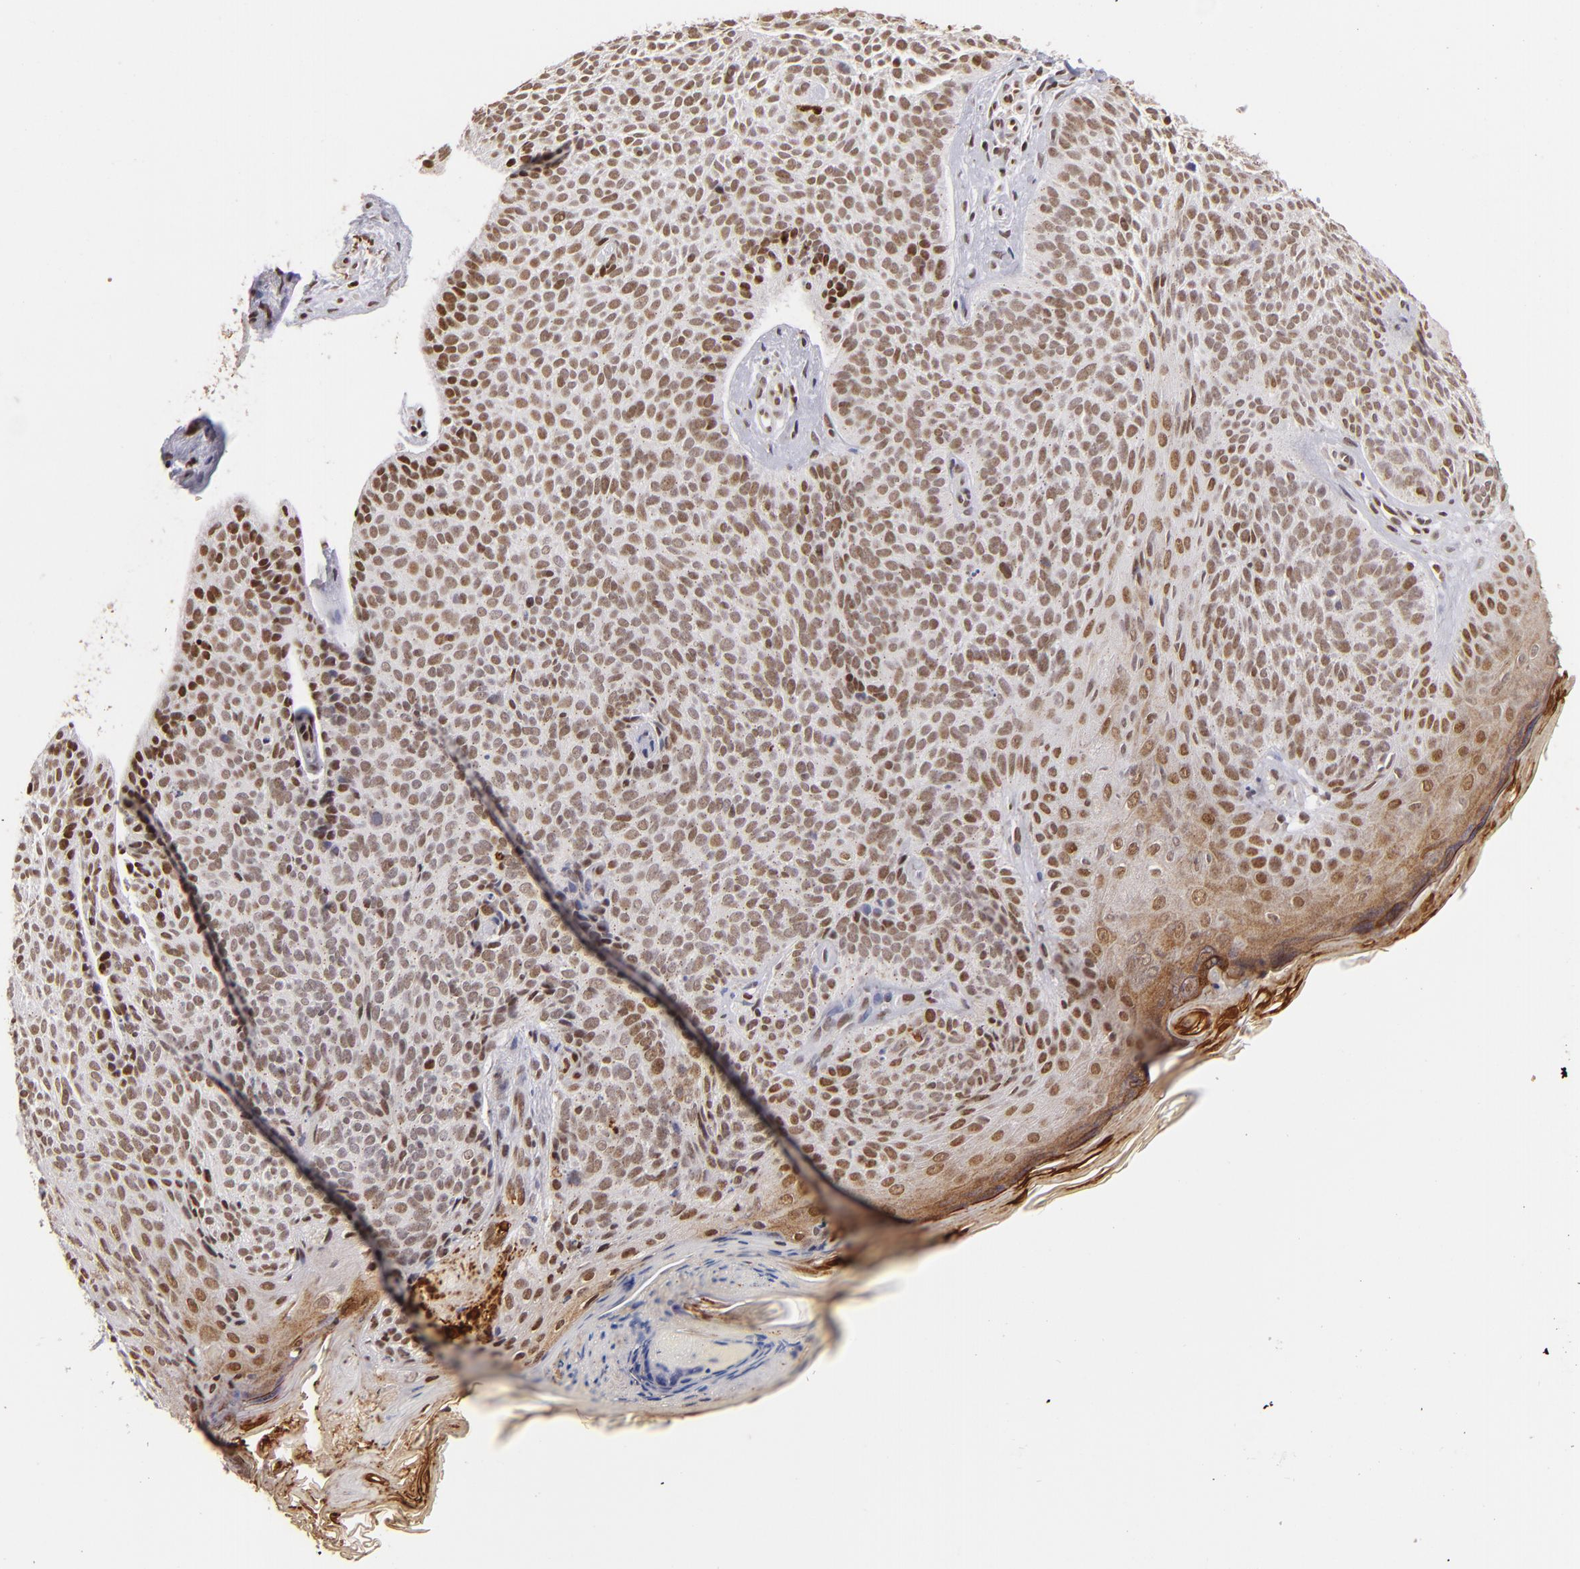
{"staining": {"intensity": "moderate", "quantity": ">75%", "location": "nuclear"}, "tissue": "skin cancer", "cell_type": "Tumor cells", "image_type": "cancer", "snomed": [{"axis": "morphology", "description": "Basal cell carcinoma"}, {"axis": "topography", "description": "Skin"}], "caption": "Moderate nuclear staining is appreciated in about >75% of tumor cells in skin basal cell carcinoma. Using DAB (3,3'-diaminobenzidine) (brown) and hematoxylin (blue) stains, captured at high magnification using brightfield microscopy.", "gene": "RXRG", "patient": {"sex": "female", "age": 78}}